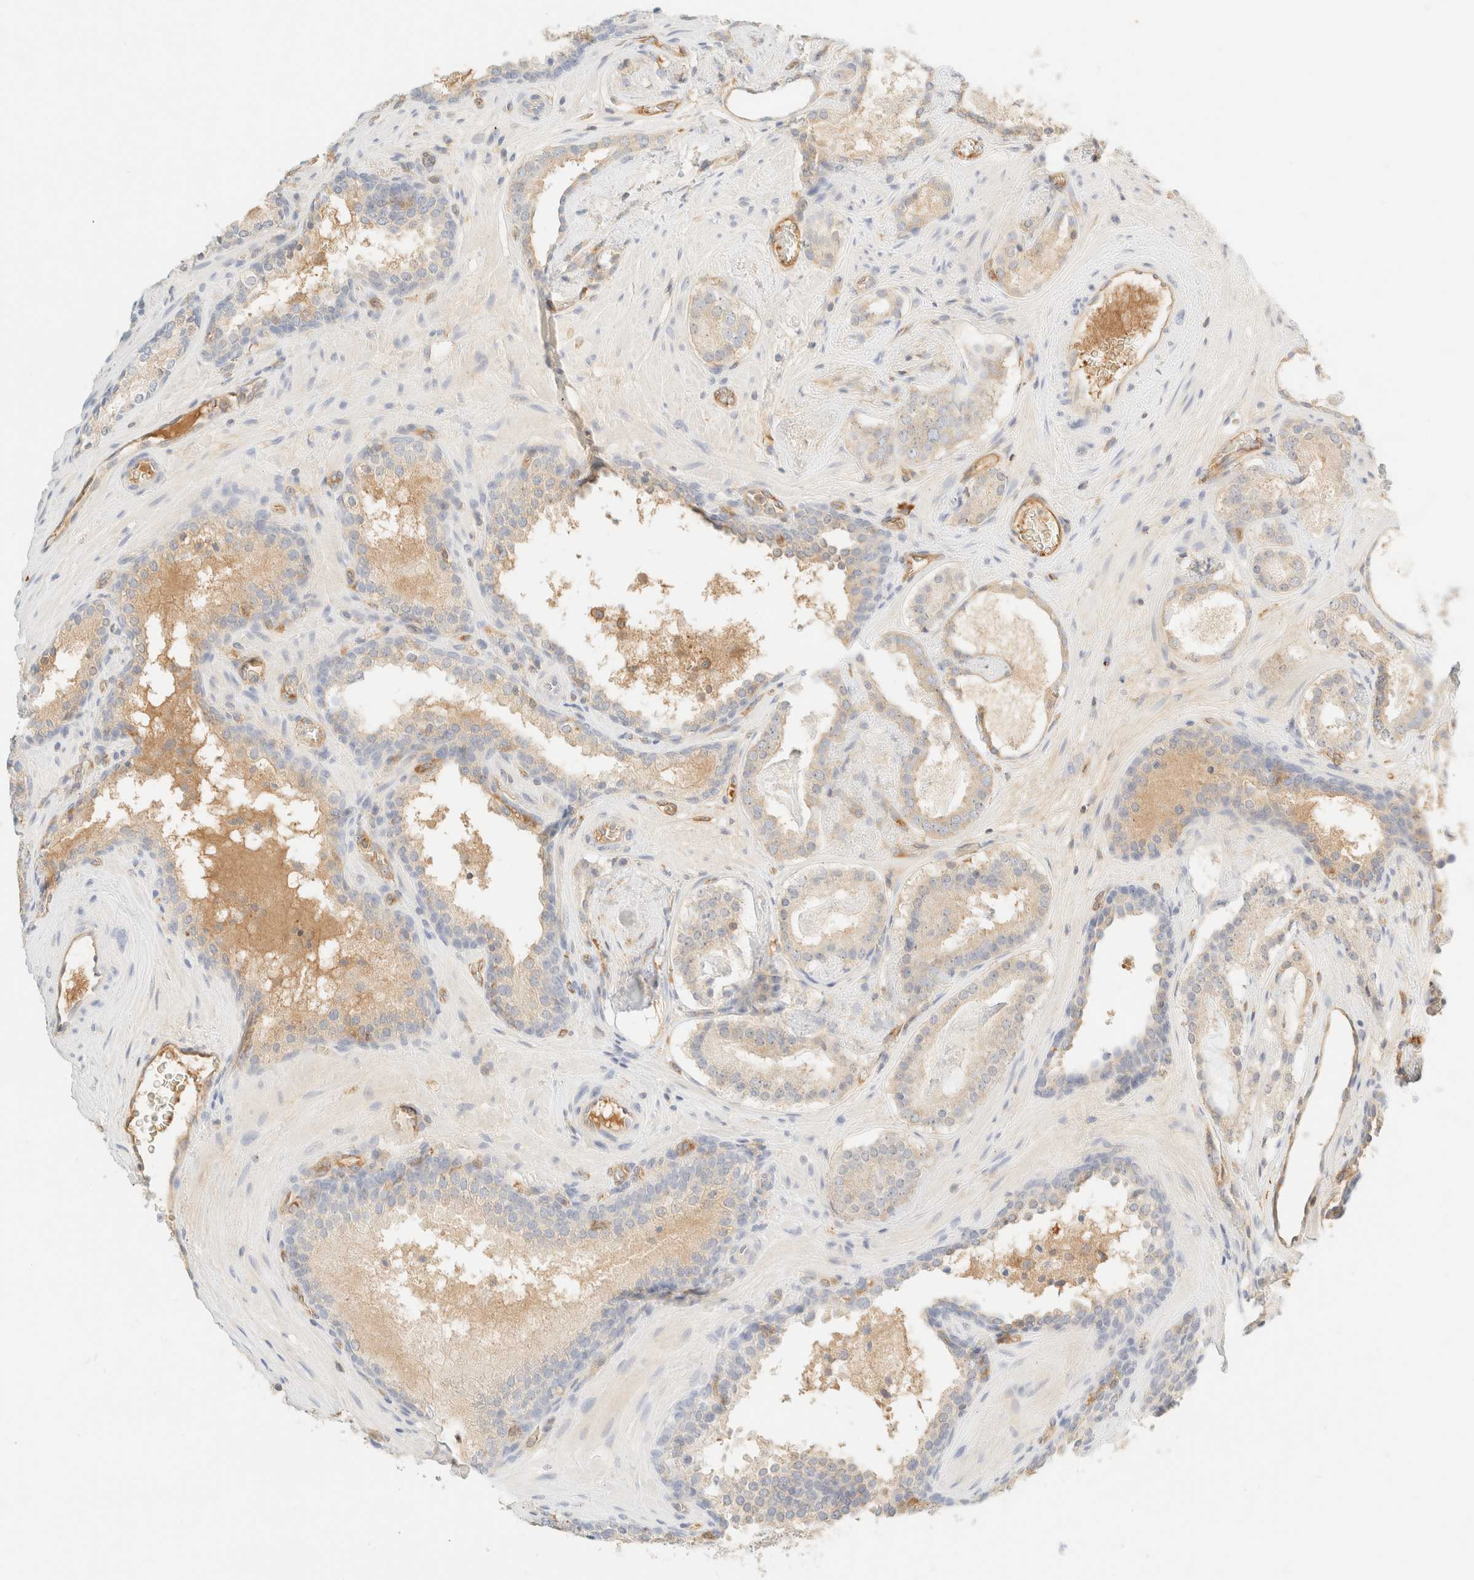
{"staining": {"intensity": "weak", "quantity": ">75%", "location": "cytoplasmic/membranous"}, "tissue": "prostate cancer", "cell_type": "Tumor cells", "image_type": "cancer", "snomed": [{"axis": "morphology", "description": "Adenocarcinoma, High grade"}, {"axis": "topography", "description": "Prostate"}], "caption": "Immunohistochemistry (IHC) photomicrograph of prostate cancer (adenocarcinoma (high-grade)) stained for a protein (brown), which demonstrates low levels of weak cytoplasmic/membranous staining in about >75% of tumor cells.", "gene": "FHOD1", "patient": {"sex": "male", "age": 56}}